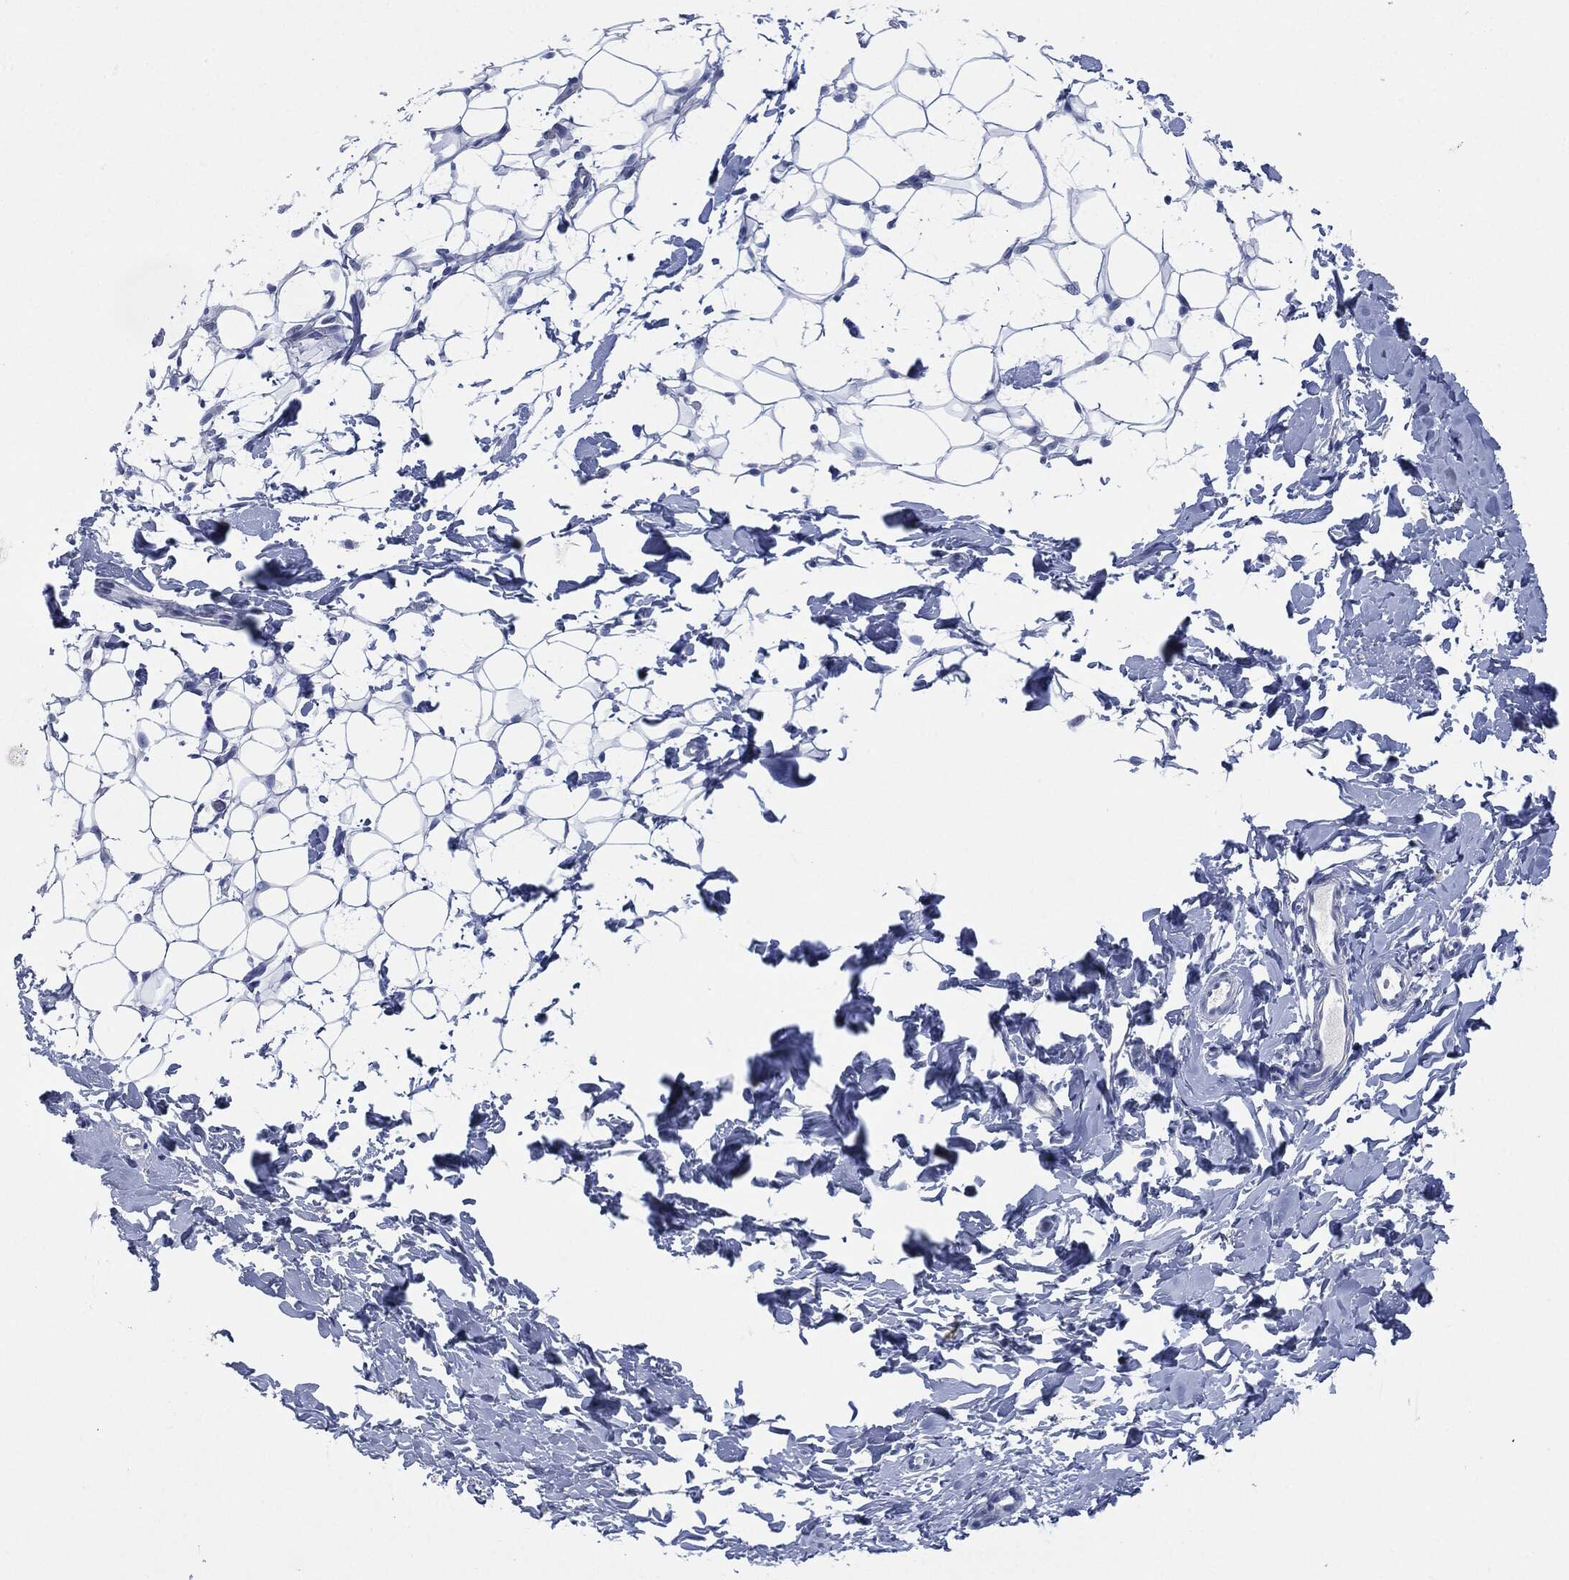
{"staining": {"intensity": "negative", "quantity": "none", "location": "none"}, "tissue": "breast", "cell_type": "Adipocytes", "image_type": "normal", "snomed": [{"axis": "morphology", "description": "Normal tissue, NOS"}, {"axis": "topography", "description": "Breast"}], "caption": "Immunohistochemistry image of normal human breast stained for a protein (brown), which exhibits no positivity in adipocytes. Brightfield microscopy of immunohistochemistry stained with DAB (3,3'-diaminobenzidine) (brown) and hematoxylin (blue), captured at high magnification.", "gene": "MUC16", "patient": {"sex": "female", "age": 37}}